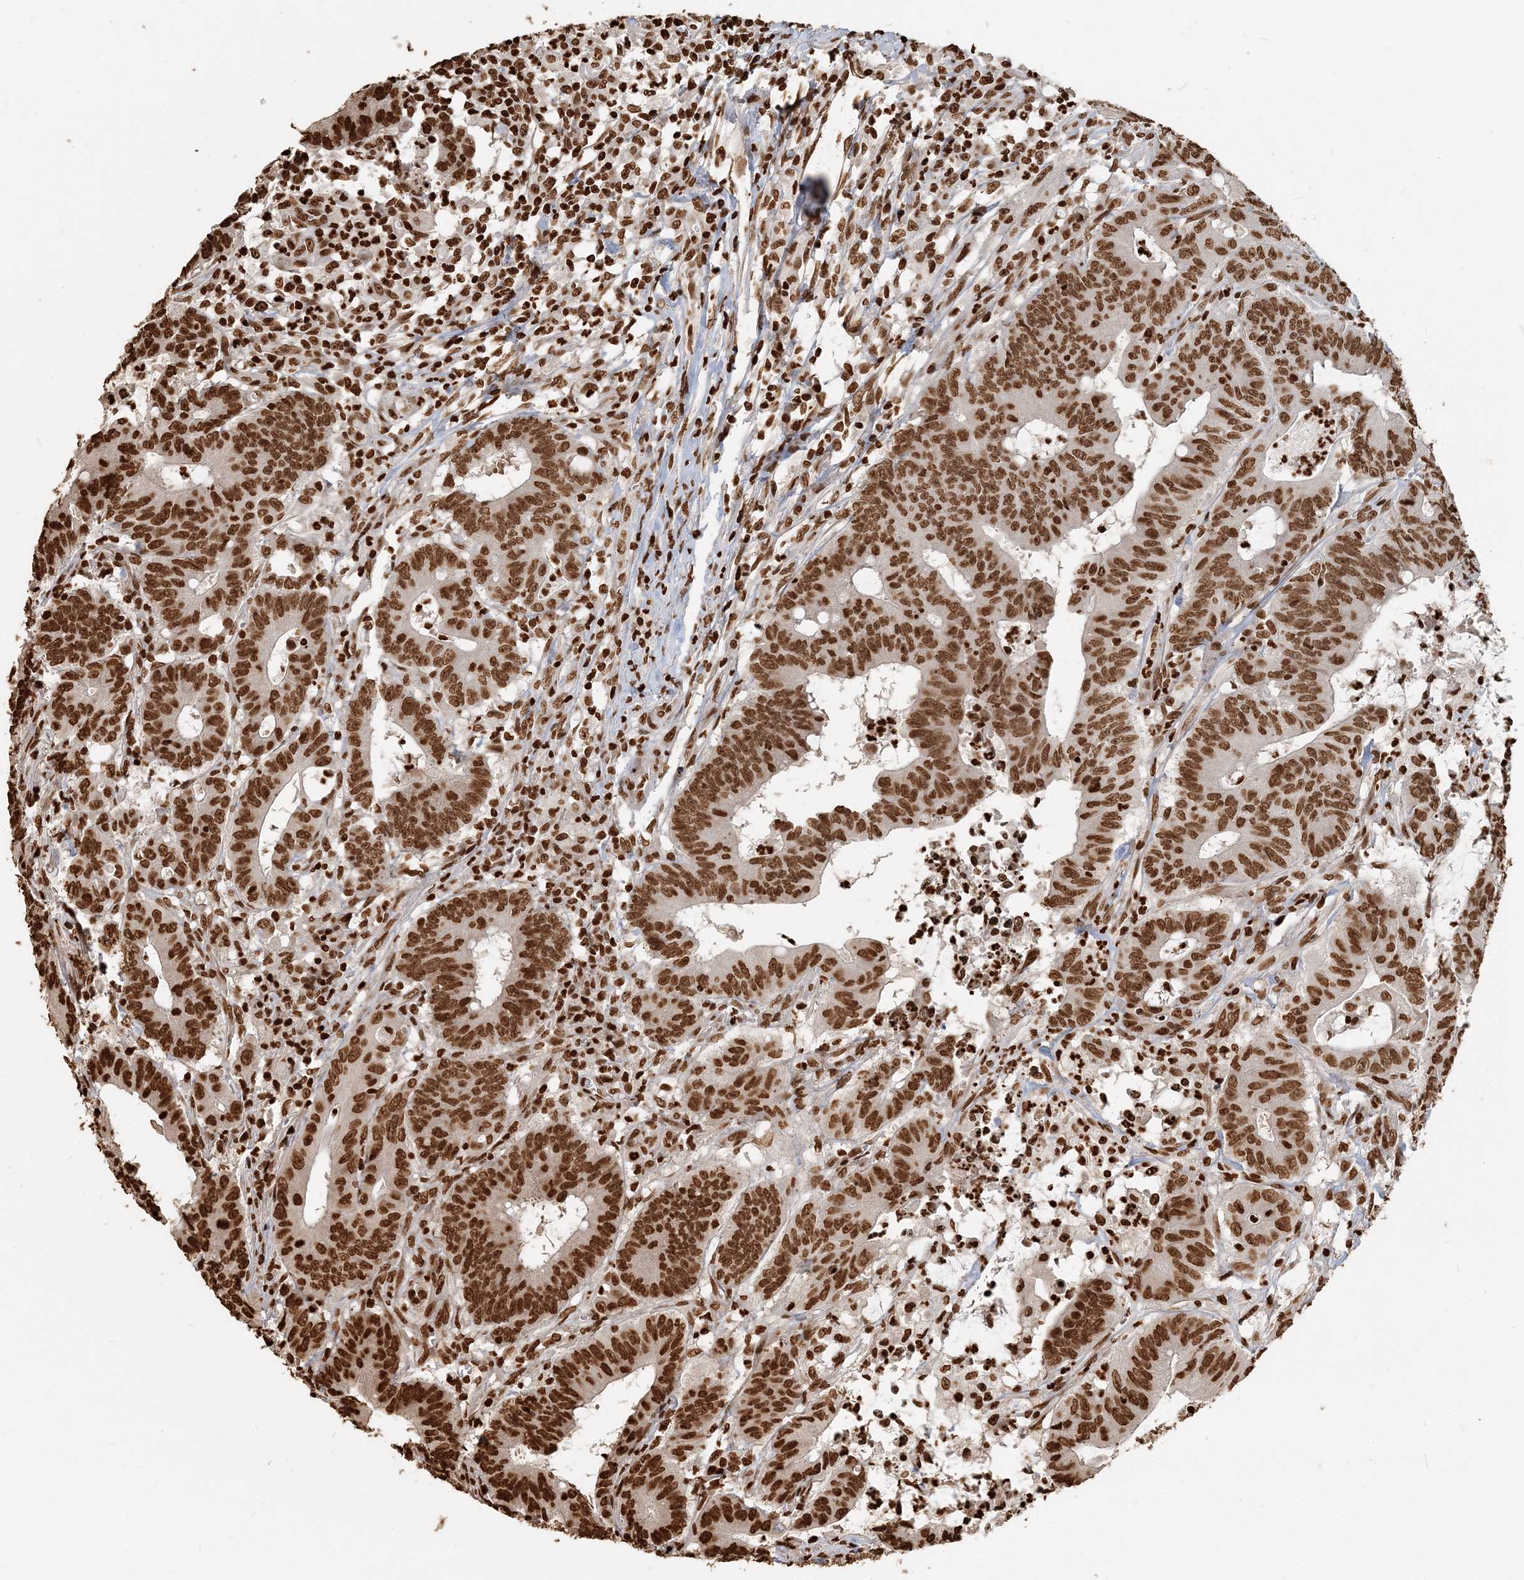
{"staining": {"intensity": "strong", "quantity": ">75%", "location": "nuclear"}, "tissue": "colorectal cancer", "cell_type": "Tumor cells", "image_type": "cancer", "snomed": [{"axis": "morphology", "description": "Adenocarcinoma, NOS"}, {"axis": "topography", "description": "Colon"}], "caption": "A brown stain shows strong nuclear staining of a protein in colorectal cancer (adenocarcinoma) tumor cells.", "gene": "H3-3B", "patient": {"sex": "male", "age": 45}}